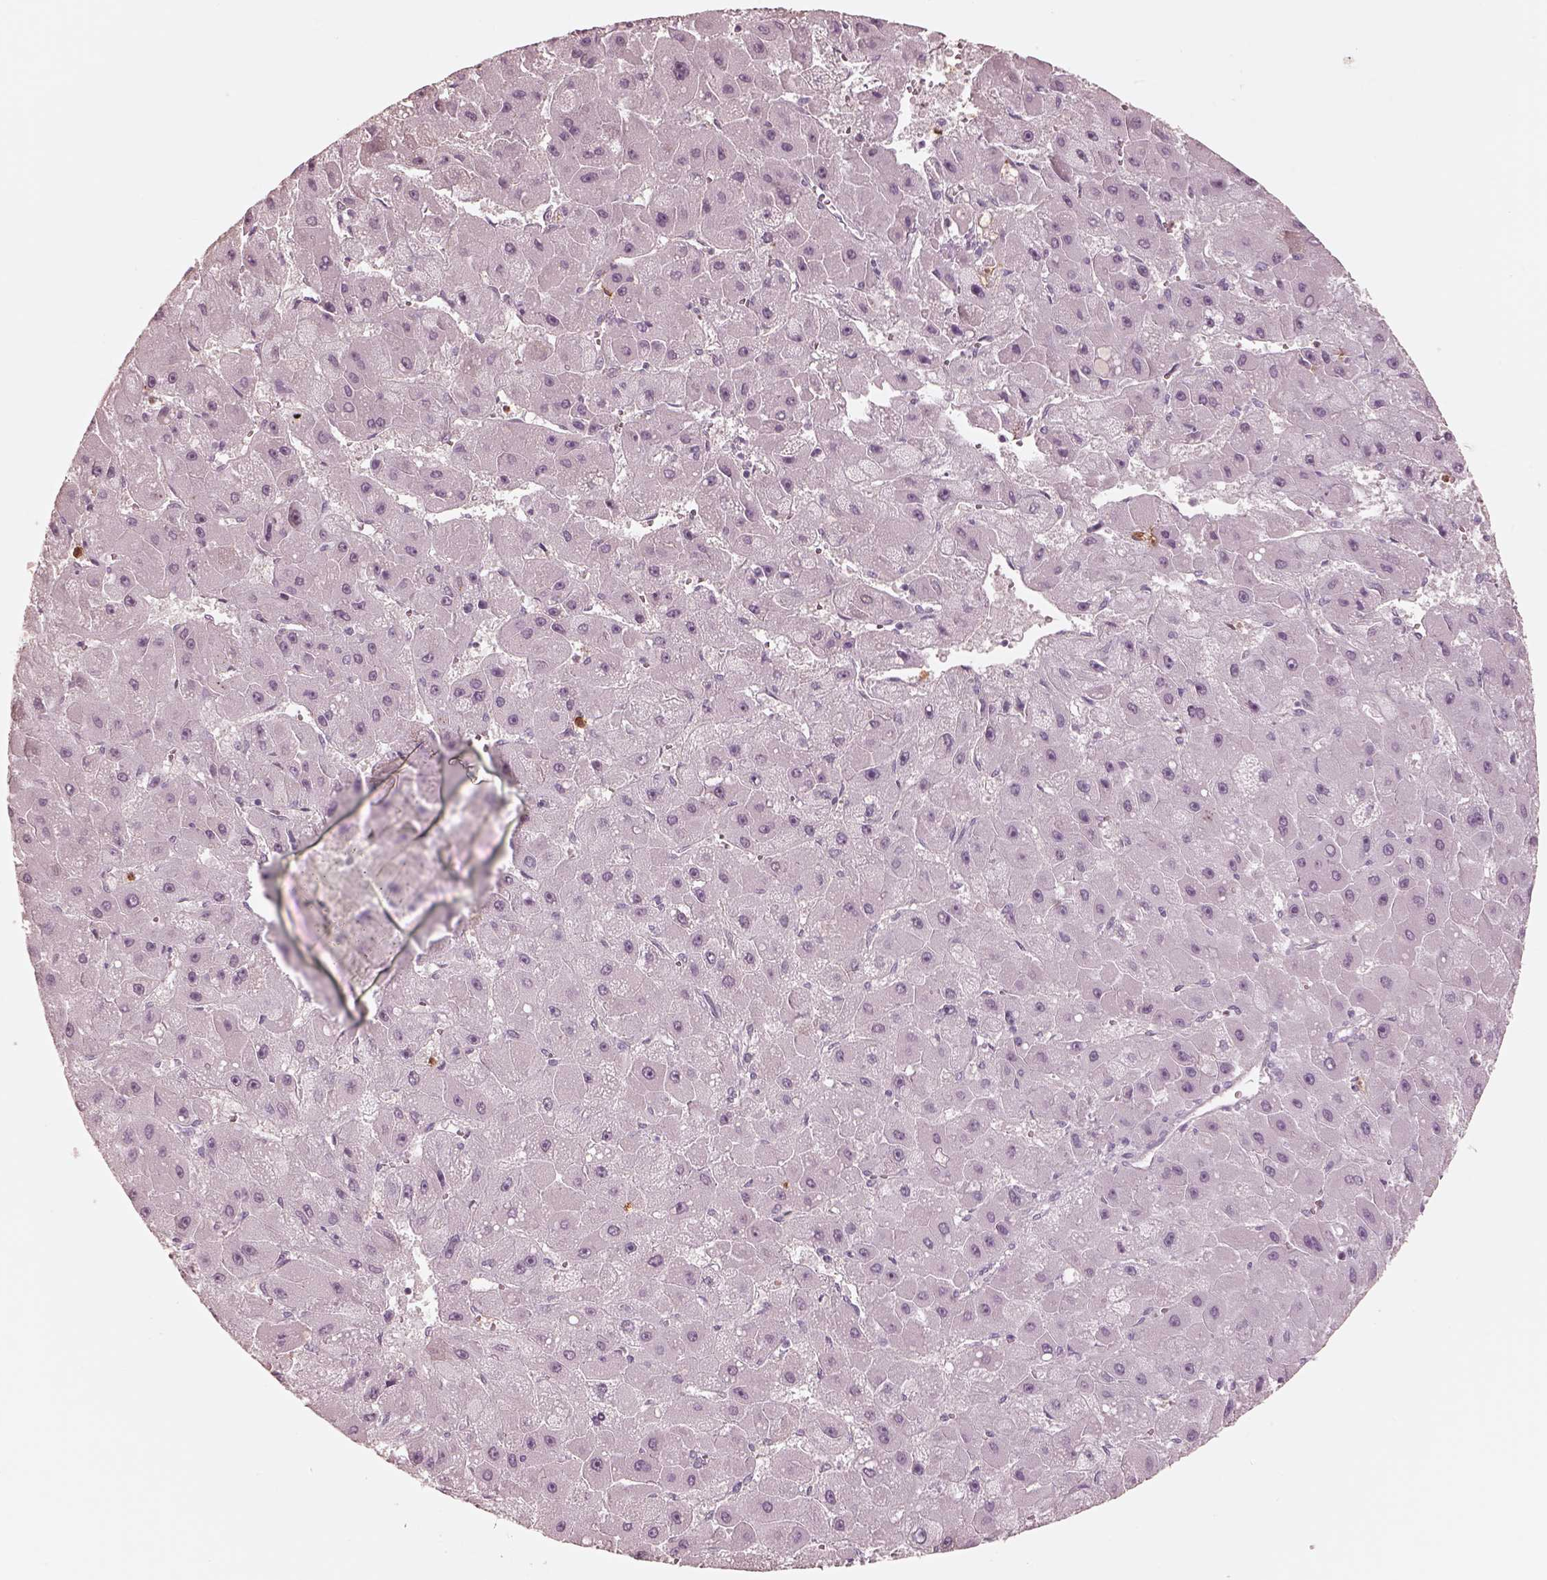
{"staining": {"intensity": "negative", "quantity": "none", "location": "none"}, "tissue": "liver cancer", "cell_type": "Tumor cells", "image_type": "cancer", "snomed": [{"axis": "morphology", "description": "Carcinoma, Hepatocellular, NOS"}, {"axis": "topography", "description": "Liver"}], "caption": "Human hepatocellular carcinoma (liver) stained for a protein using immunohistochemistry (IHC) exhibits no positivity in tumor cells.", "gene": "GPRIN1", "patient": {"sex": "female", "age": 25}}